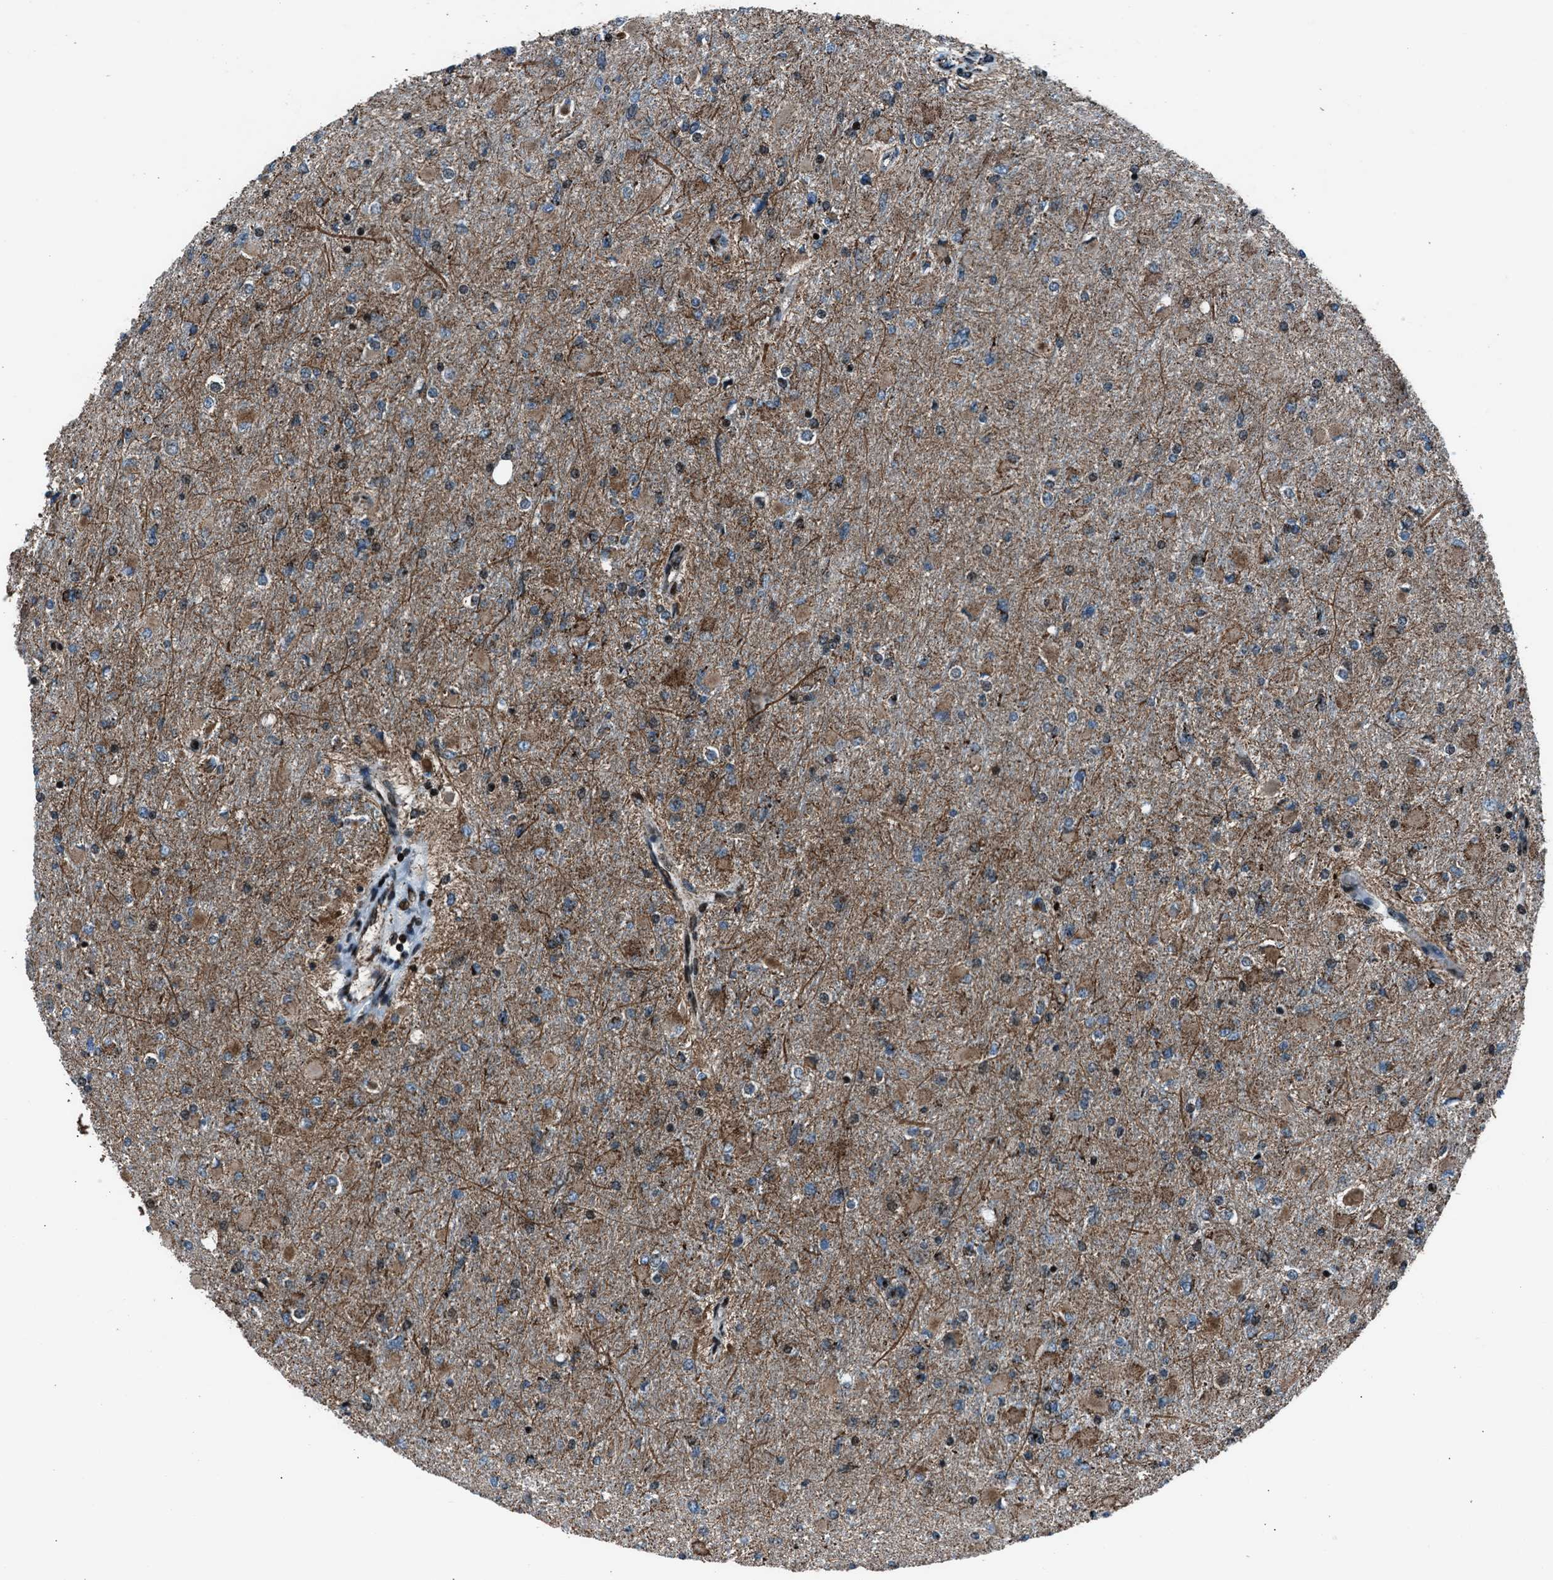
{"staining": {"intensity": "moderate", "quantity": "<25%", "location": "cytoplasmic/membranous"}, "tissue": "glioma", "cell_type": "Tumor cells", "image_type": "cancer", "snomed": [{"axis": "morphology", "description": "Glioma, malignant, High grade"}, {"axis": "topography", "description": "Cerebral cortex"}], "caption": "Approximately <25% of tumor cells in malignant high-grade glioma exhibit moderate cytoplasmic/membranous protein positivity as visualized by brown immunohistochemical staining.", "gene": "MORC3", "patient": {"sex": "female", "age": 36}}